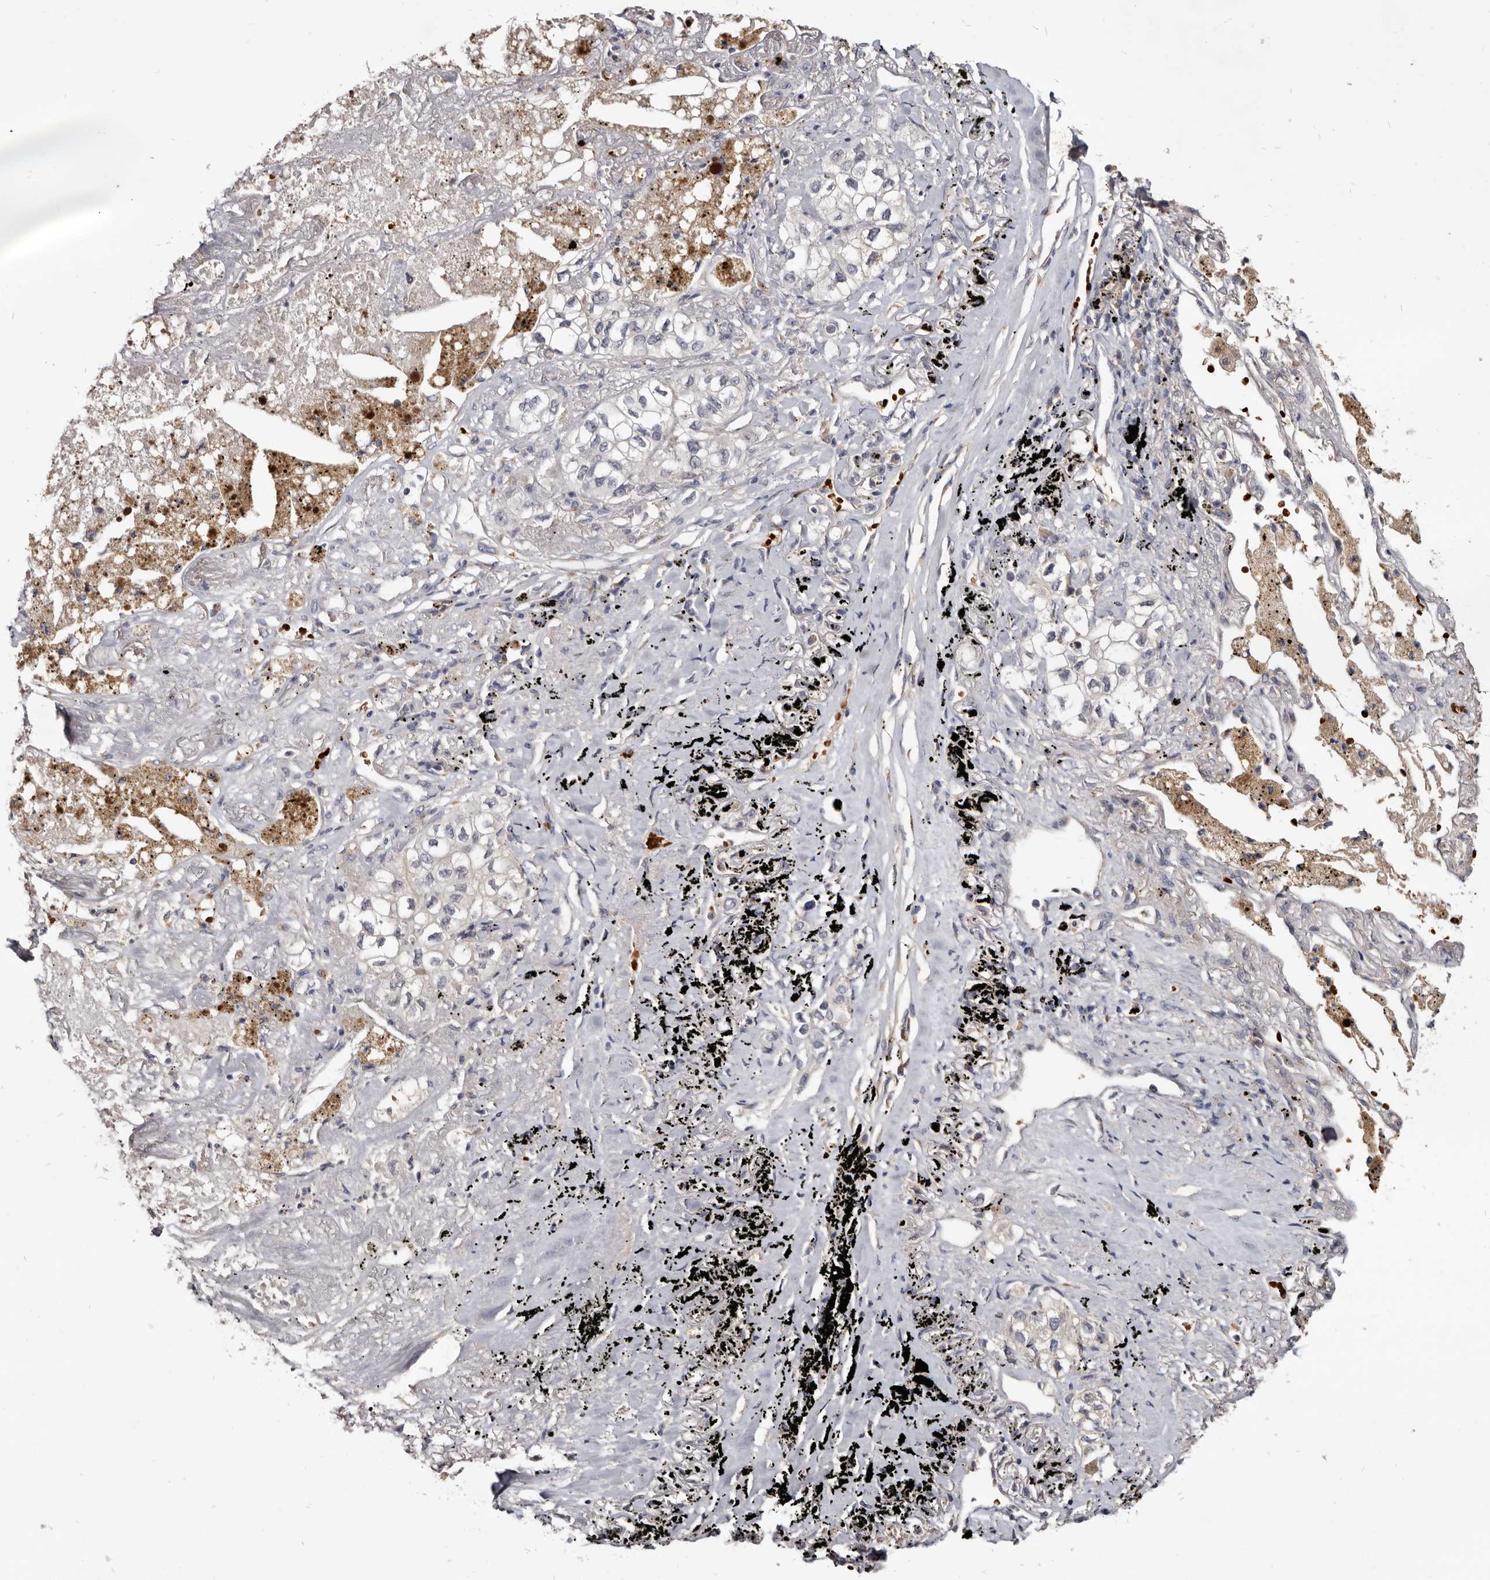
{"staining": {"intensity": "negative", "quantity": "none", "location": "none"}, "tissue": "lung cancer", "cell_type": "Tumor cells", "image_type": "cancer", "snomed": [{"axis": "morphology", "description": "Adenocarcinoma, NOS"}, {"axis": "topography", "description": "Lung"}], "caption": "Photomicrograph shows no protein staining in tumor cells of lung adenocarcinoma tissue.", "gene": "NENF", "patient": {"sex": "male", "age": 63}}